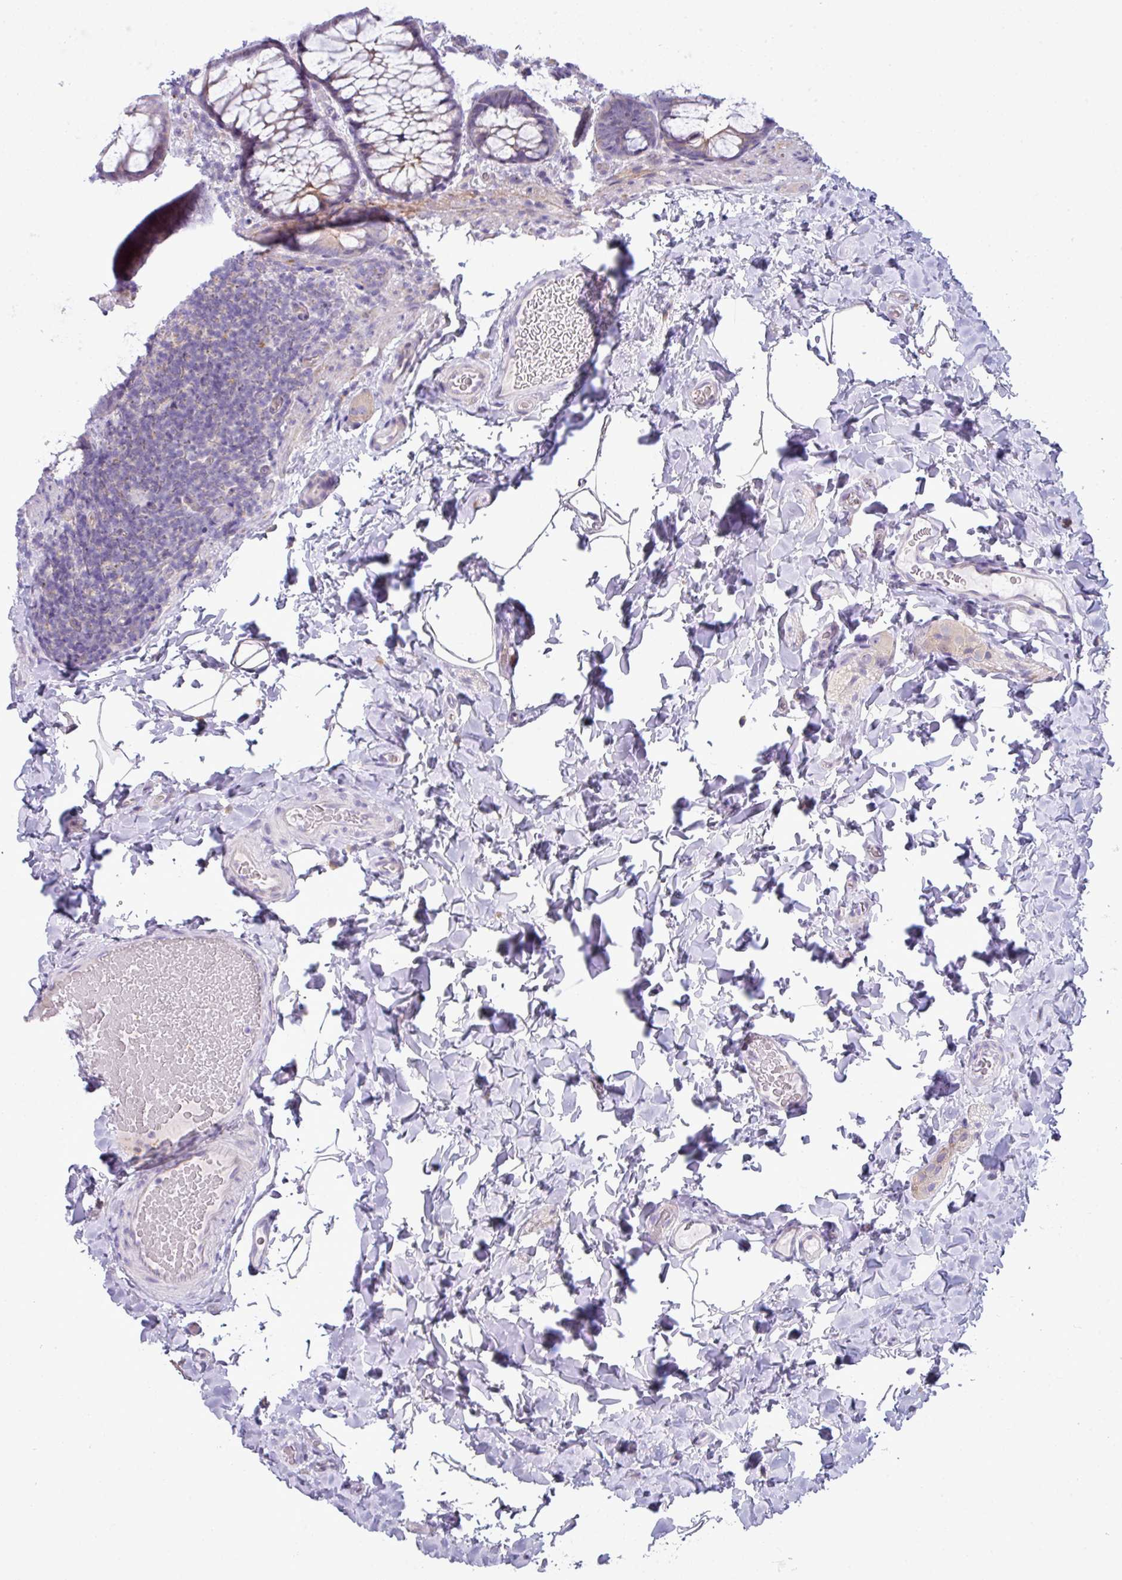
{"staining": {"intensity": "negative", "quantity": "none", "location": "none"}, "tissue": "colon", "cell_type": "Endothelial cells", "image_type": "normal", "snomed": [{"axis": "morphology", "description": "Normal tissue, NOS"}, {"axis": "topography", "description": "Colon"}], "caption": "Immunohistochemistry histopathology image of normal human colon stained for a protein (brown), which demonstrates no expression in endothelial cells.", "gene": "ABCC5", "patient": {"sex": "male", "age": 46}}